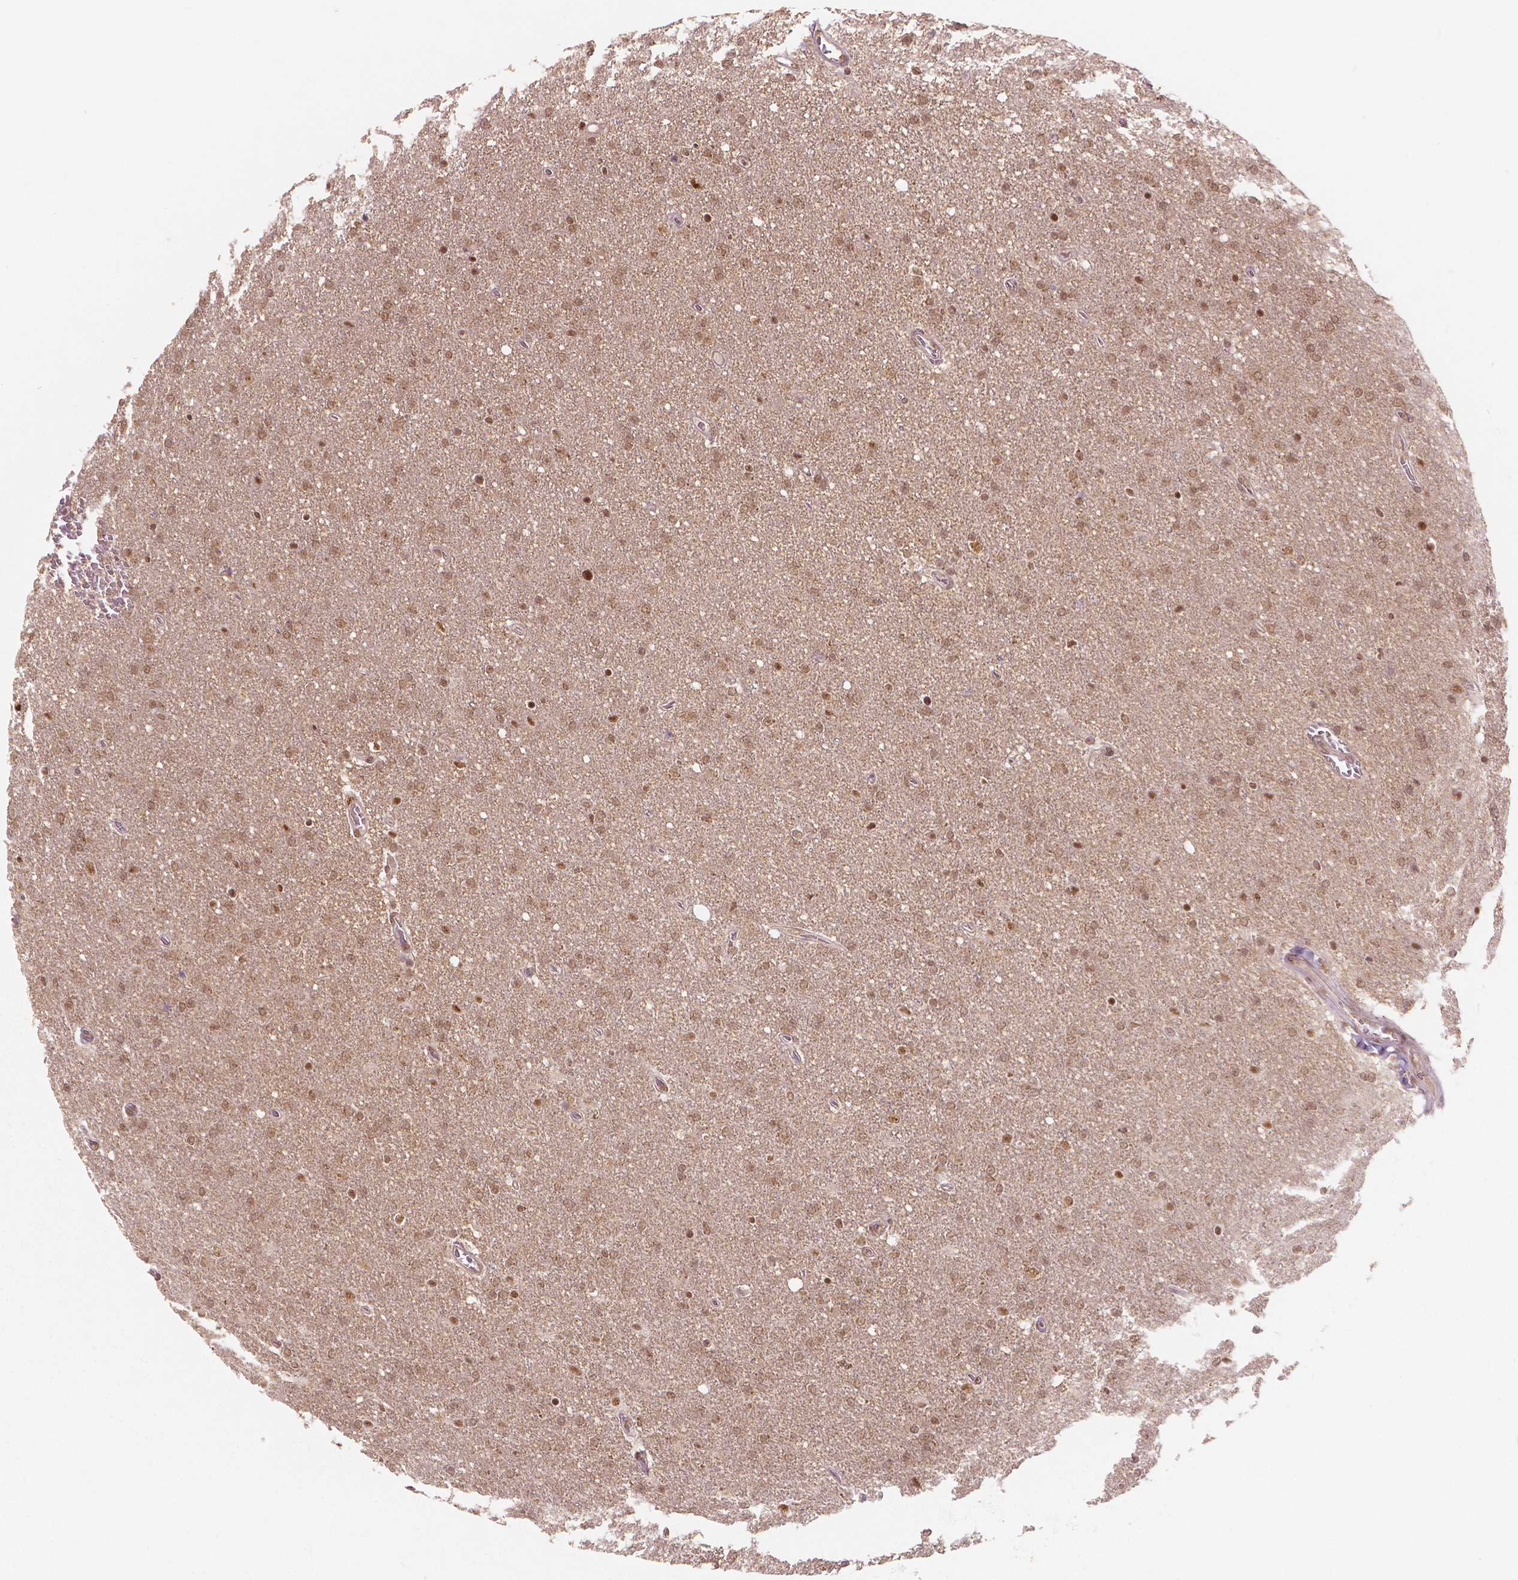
{"staining": {"intensity": "moderate", "quantity": ">75%", "location": "nuclear"}, "tissue": "glioma", "cell_type": "Tumor cells", "image_type": "cancer", "snomed": [{"axis": "morphology", "description": "Glioma, malignant, High grade"}, {"axis": "topography", "description": "Cerebral cortex"}], "caption": "A brown stain highlights moderate nuclear positivity of a protein in malignant high-grade glioma tumor cells. (brown staining indicates protein expression, while blue staining denotes nuclei).", "gene": "NSD2", "patient": {"sex": "male", "age": 70}}